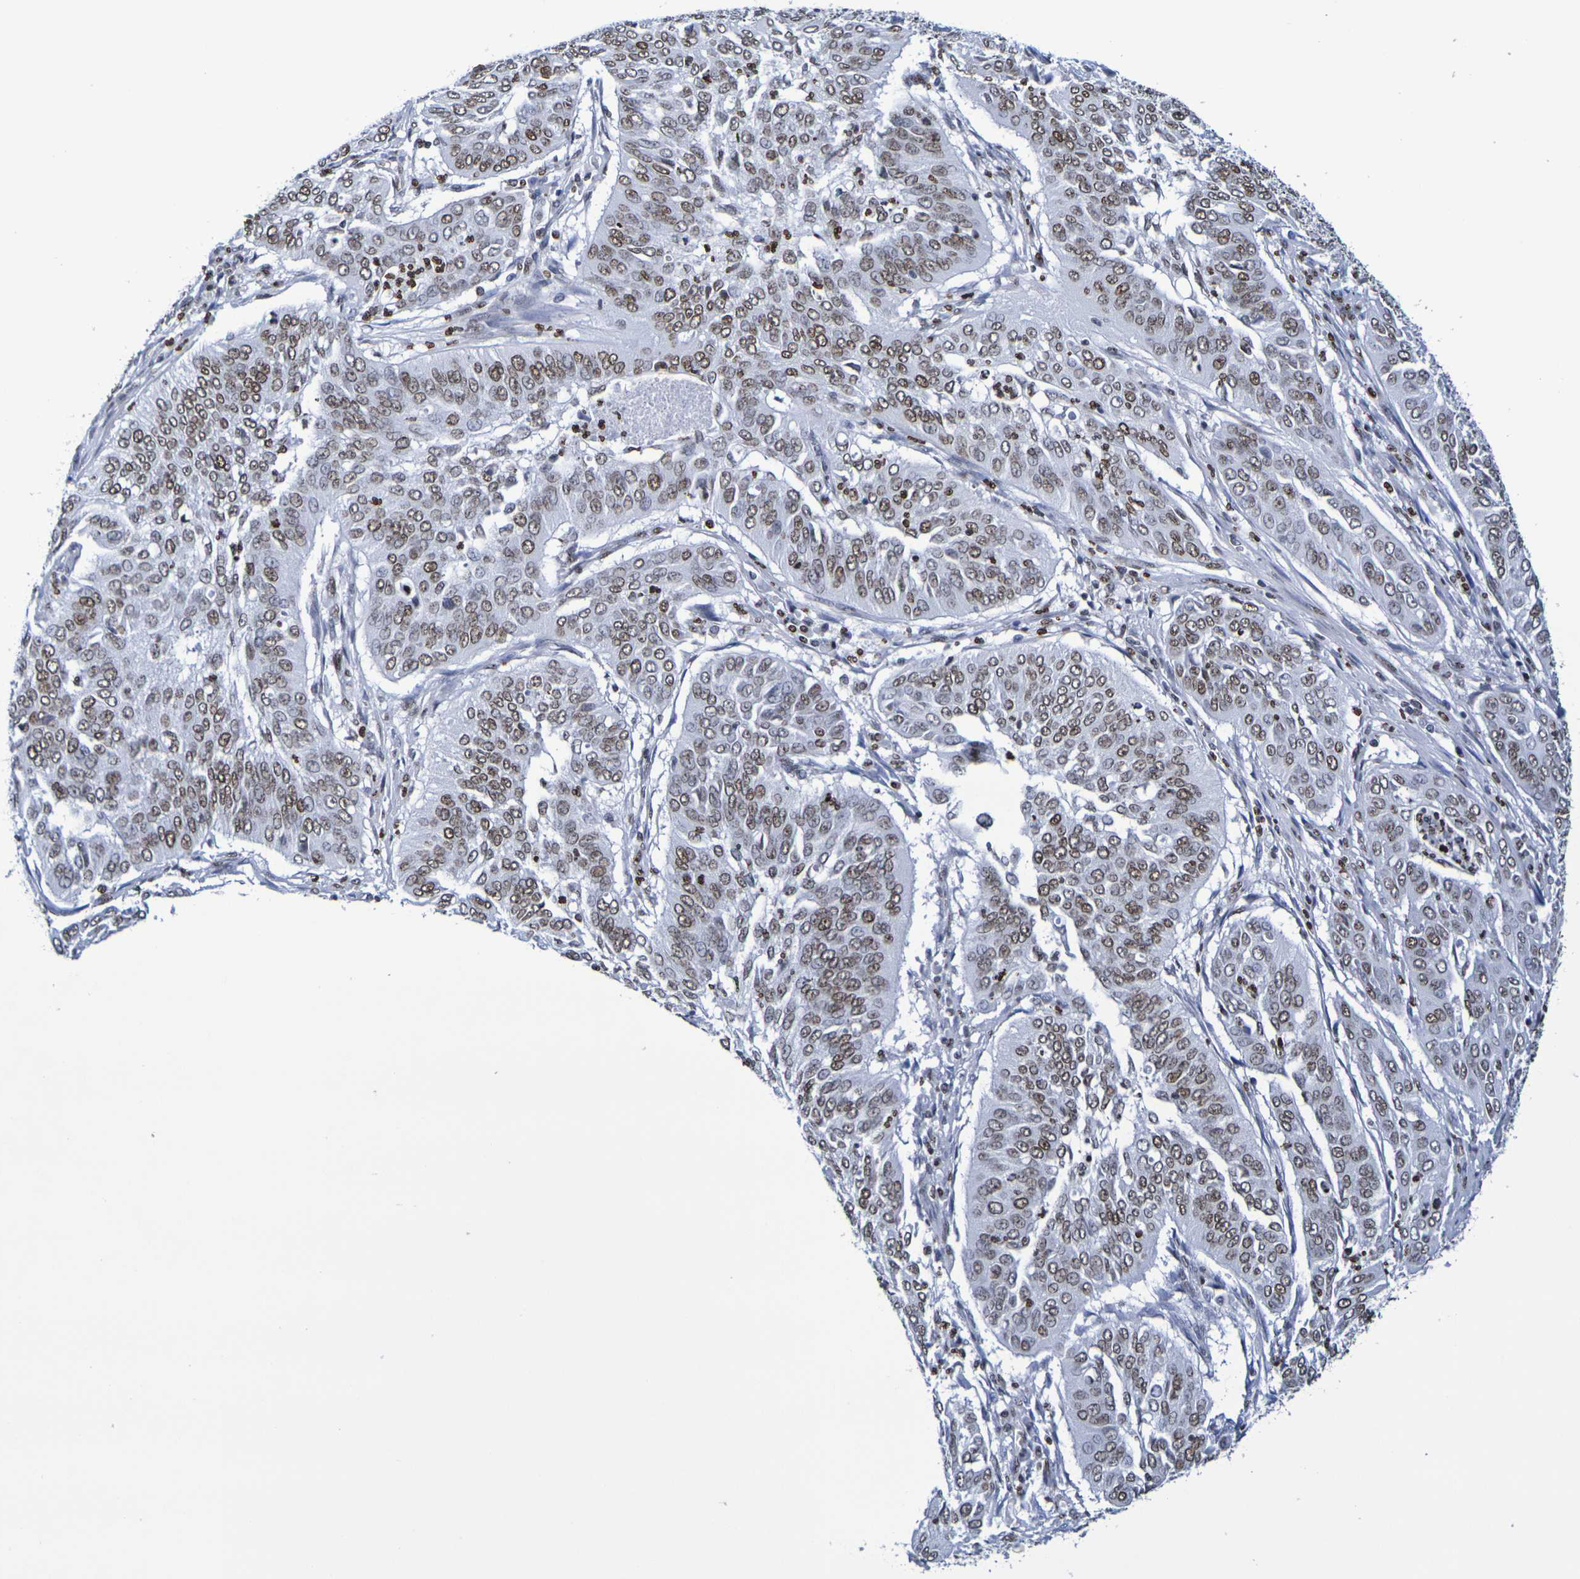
{"staining": {"intensity": "moderate", "quantity": ">75%", "location": "nuclear"}, "tissue": "cervical cancer", "cell_type": "Tumor cells", "image_type": "cancer", "snomed": [{"axis": "morphology", "description": "Normal tissue, NOS"}, {"axis": "morphology", "description": "Squamous cell carcinoma, NOS"}, {"axis": "topography", "description": "Cervix"}], "caption": "A high-resolution photomicrograph shows immunohistochemistry staining of squamous cell carcinoma (cervical), which displays moderate nuclear expression in about >75% of tumor cells. Nuclei are stained in blue.", "gene": "H1-5", "patient": {"sex": "female", "age": 39}}